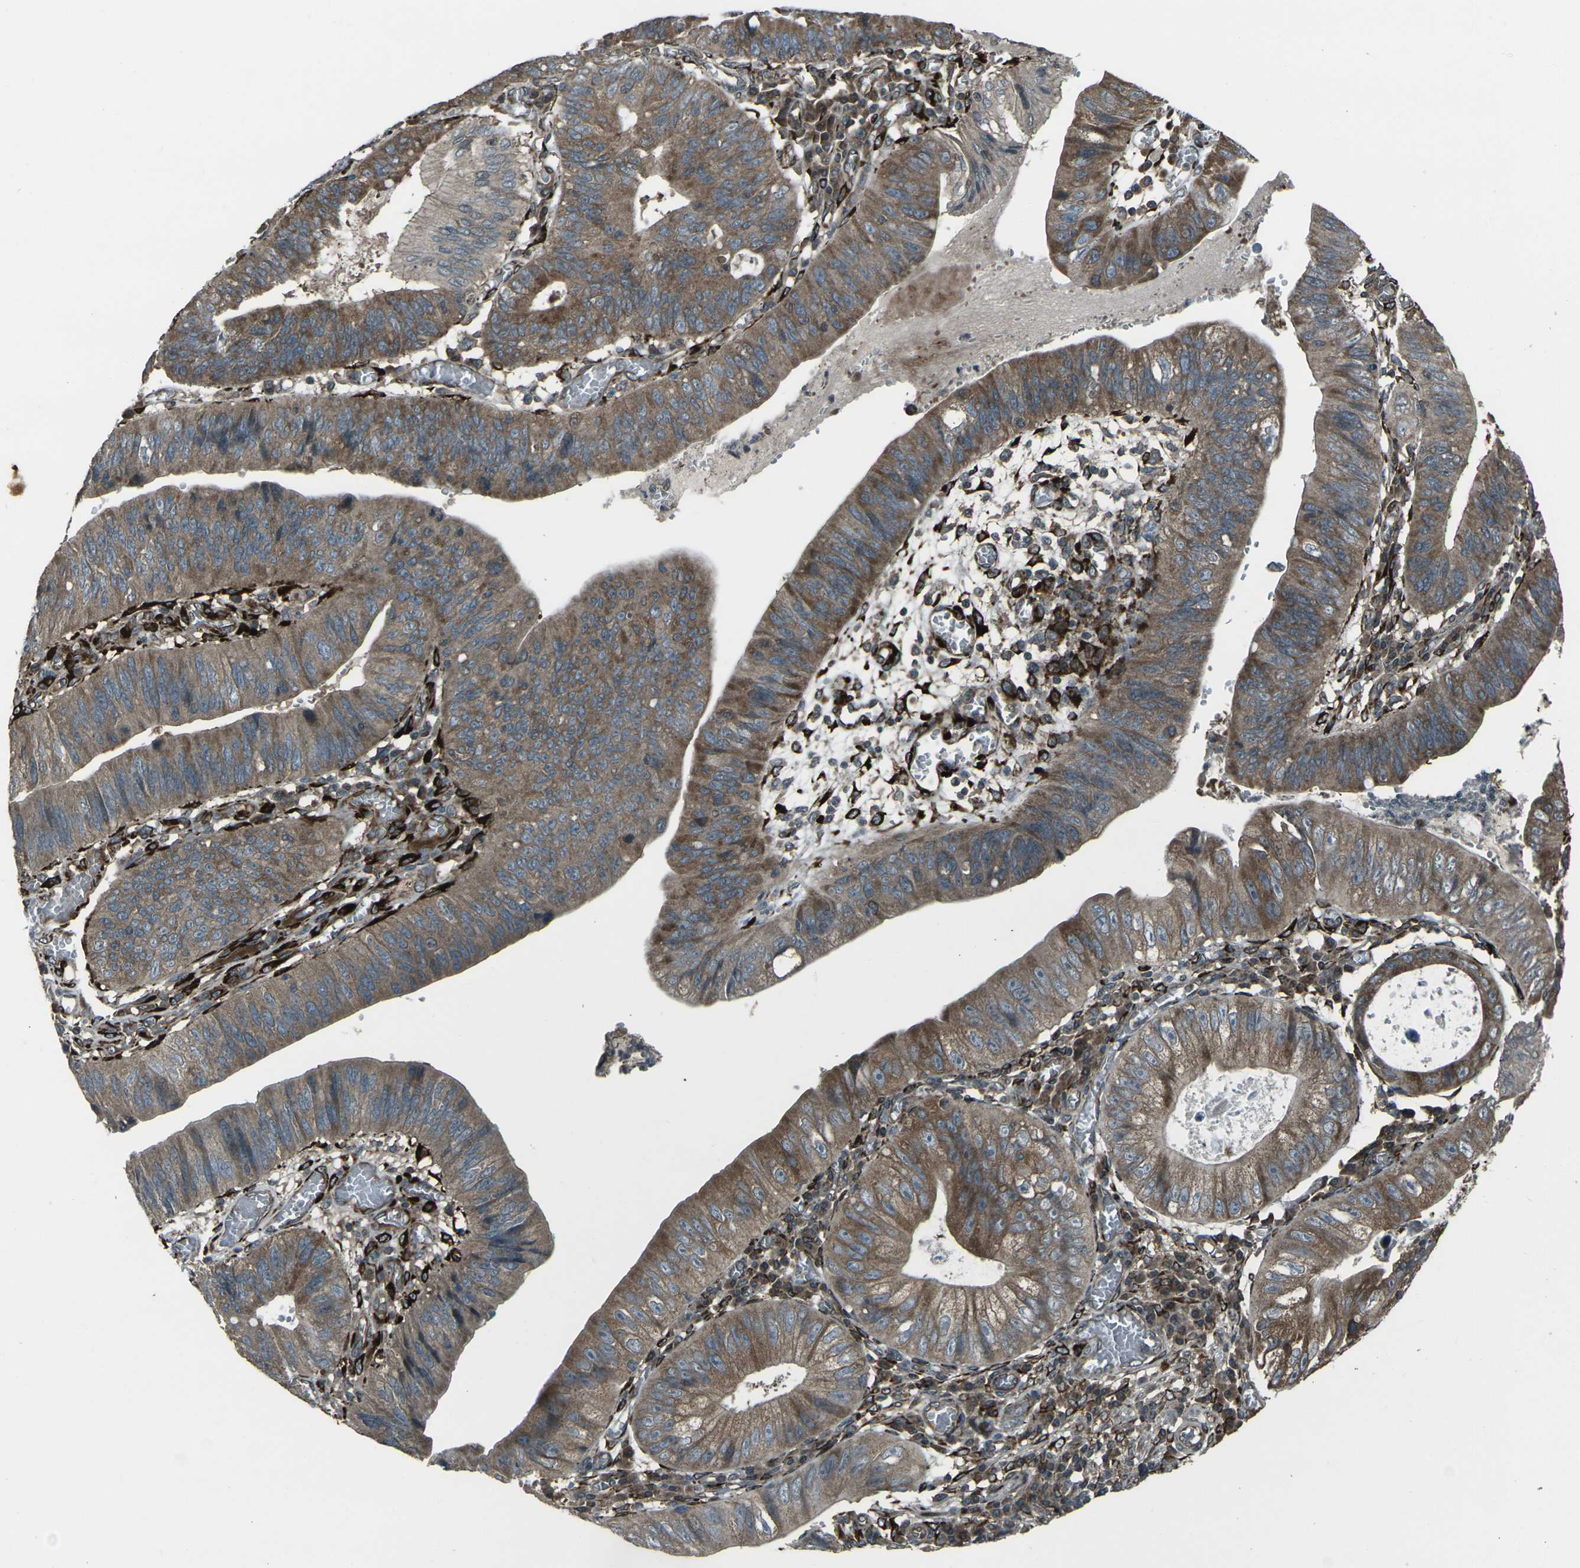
{"staining": {"intensity": "moderate", "quantity": ">75%", "location": "cytoplasmic/membranous"}, "tissue": "stomach cancer", "cell_type": "Tumor cells", "image_type": "cancer", "snomed": [{"axis": "morphology", "description": "Adenocarcinoma, NOS"}, {"axis": "topography", "description": "Stomach"}], "caption": "Immunohistochemical staining of stomach cancer displays medium levels of moderate cytoplasmic/membranous protein staining in about >75% of tumor cells.", "gene": "LSMEM1", "patient": {"sex": "male", "age": 59}}